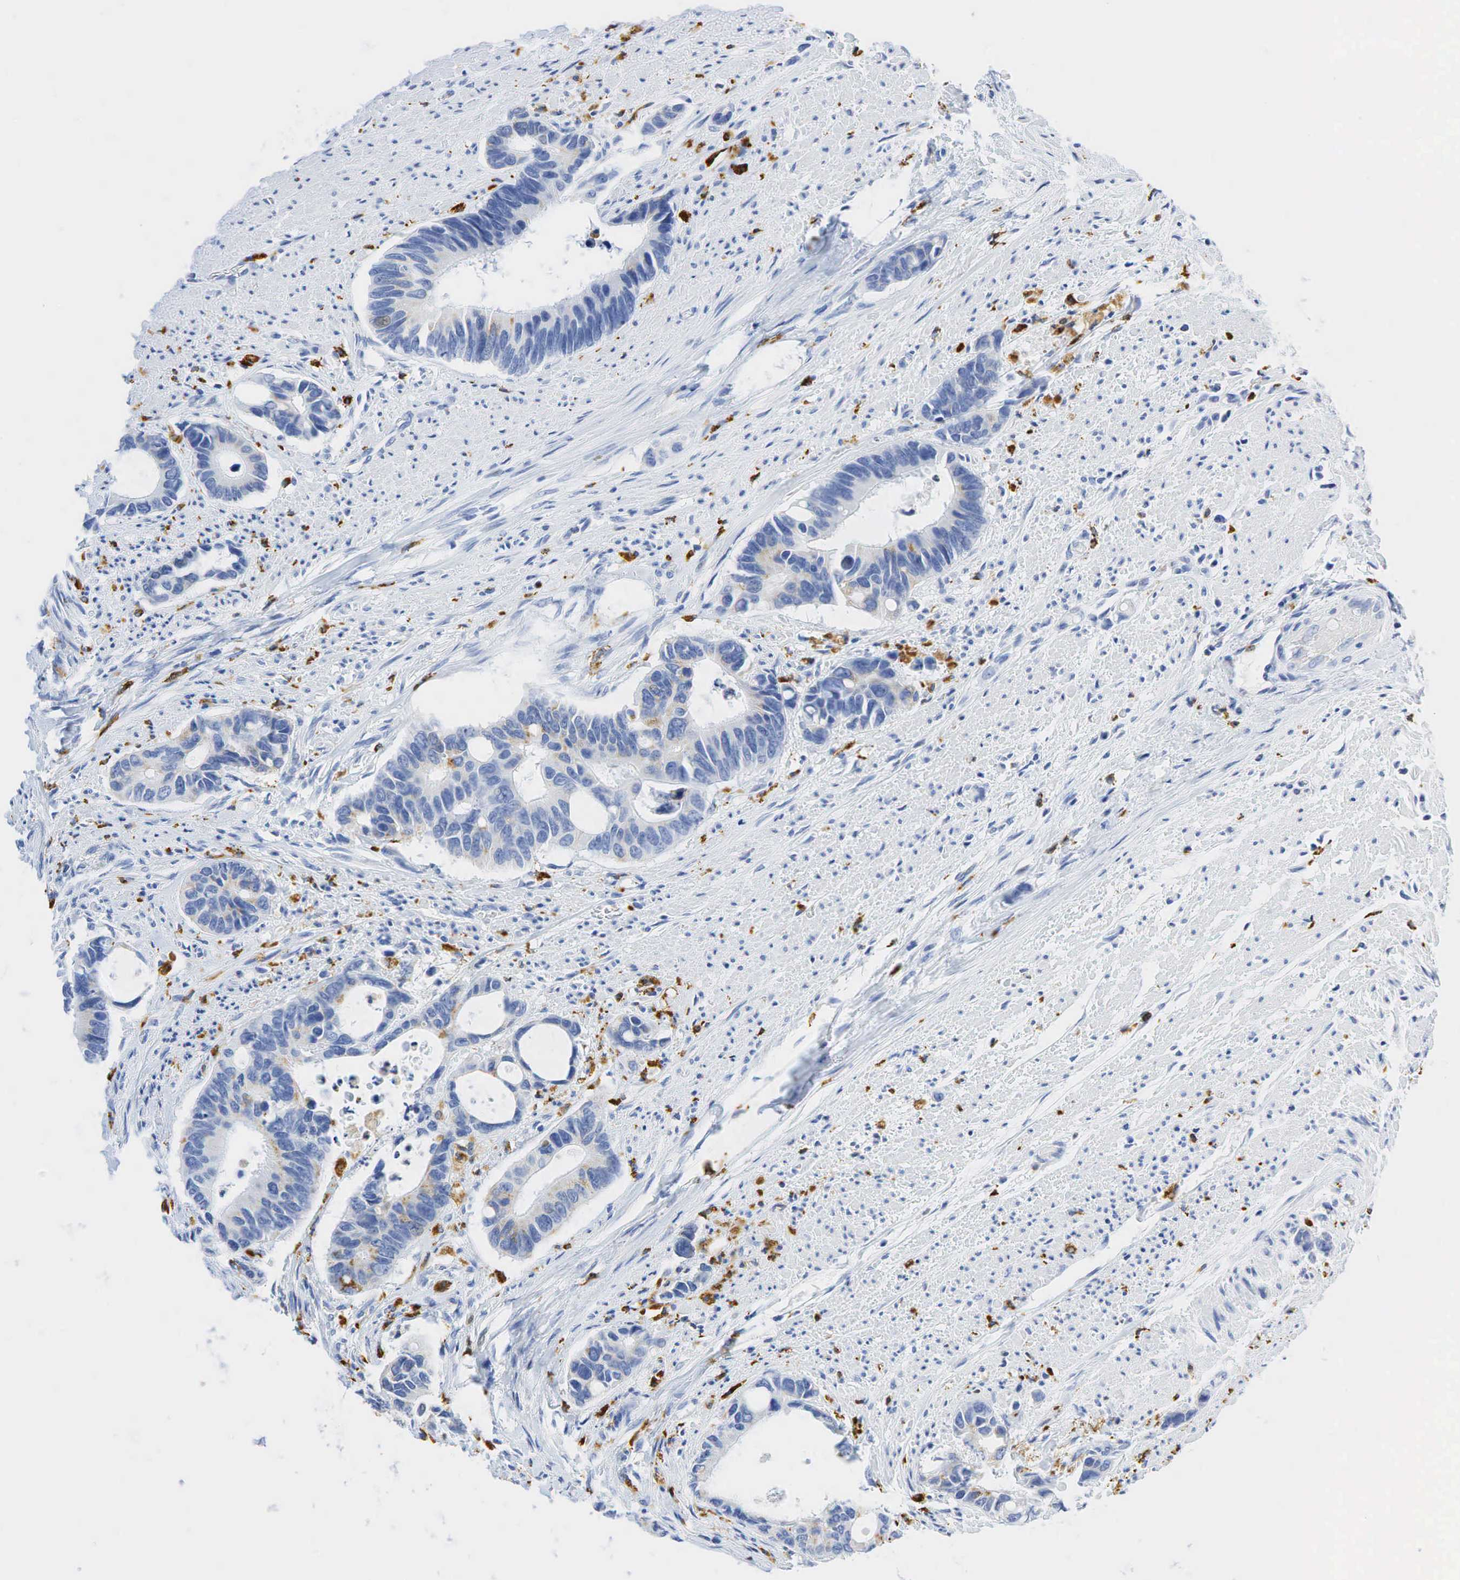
{"staining": {"intensity": "negative", "quantity": "none", "location": "none"}, "tissue": "colorectal cancer", "cell_type": "Tumor cells", "image_type": "cancer", "snomed": [{"axis": "morphology", "description": "Adenocarcinoma, NOS"}, {"axis": "topography", "description": "Colon"}], "caption": "The IHC micrograph has no significant staining in tumor cells of colorectal cancer tissue.", "gene": "CD68", "patient": {"sex": "male", "age": 49}}